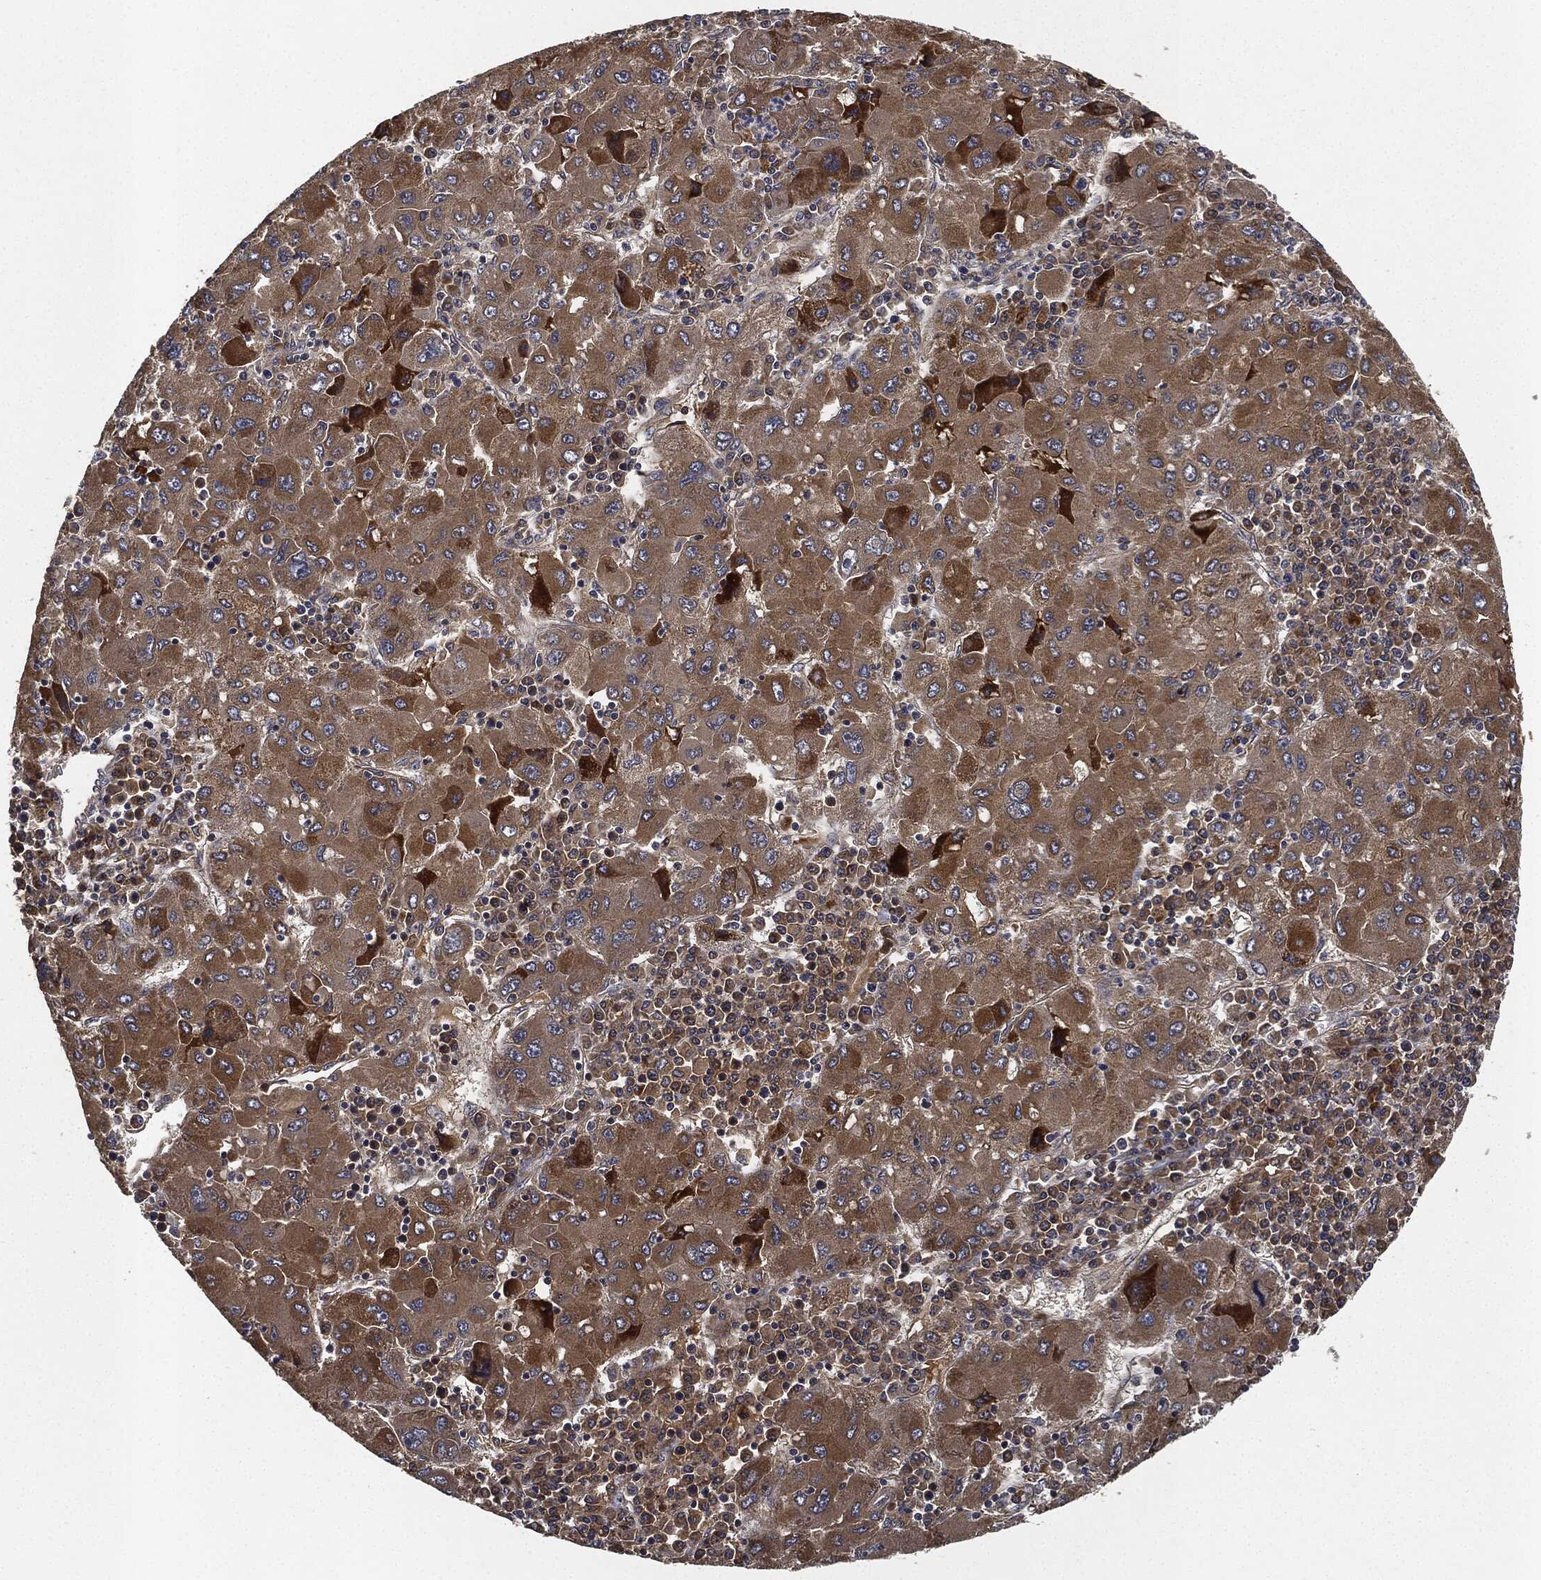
{"staining": {"intensity": "moderate", "quantity": ">75%", "location": "cytoplasmic/membranous"}, "tissue": "liver cancer", "cell_type": "Tumor cells", "image_type": "cancer", "snomed": [{"axis": "morphology", "description": "Carcinoma, Hepatocellular, NOS"}, {"axis": "topography", "description": "Liver"}], "caption": "Immunohistochemical staining of human hepatocellular carcinoma (liver) displays medium levels of moderate cytoplasmic/membranous protein positivity in approximately >75% of tumor cells. (DAB IHC with brightfield microscopy, high magnification).", "gene": "MLST8", "patient": {"sex": "male", "age": 75}}